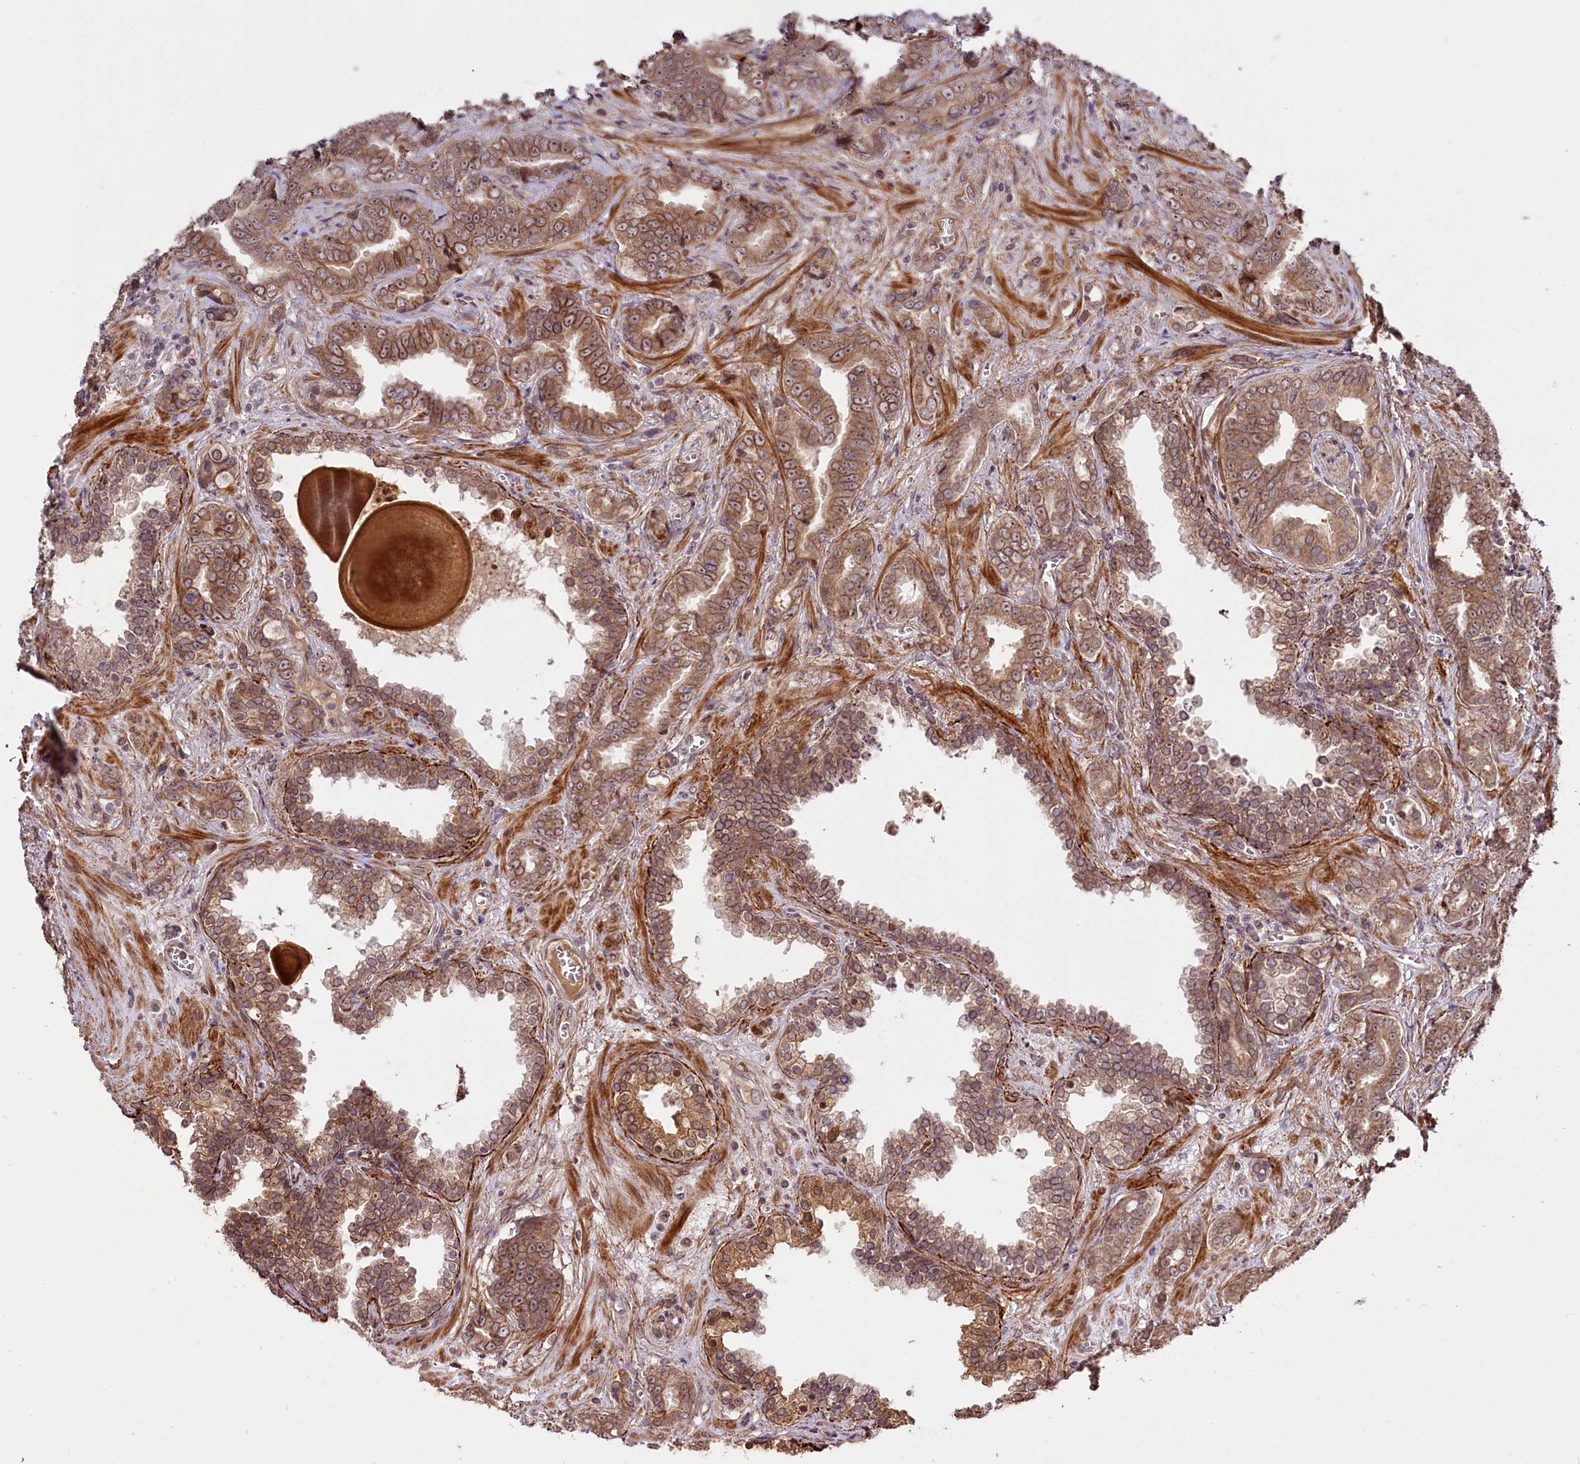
{"staining": {"intensity": "moderate", "quantity": ">75%", "location": "cytoplasmic/membranous,nuclear"}, "tissue": "prostate cancer", "cell_type": "Tumor cells", "image_type": "cancer", "snomed": [{"axis": "morphology", "description": "Adenocarcinoma, High grade"}, {"axis": "topography", "description": "Prostate"}], "caption": "High-grade adenocarcinoma (prostate) stained with IHC reveals moderate cytoplasmic/membranous and nuclear staining in about >75% of tumor cells. (Stains: DAB (3,3'-diaminobenzidine) in brown, nuclei in blue, Microscopy: brightfield microscopy at high magnification).", "gene": "ZNF480", "patient": {"sex": "male", "age": 67}}